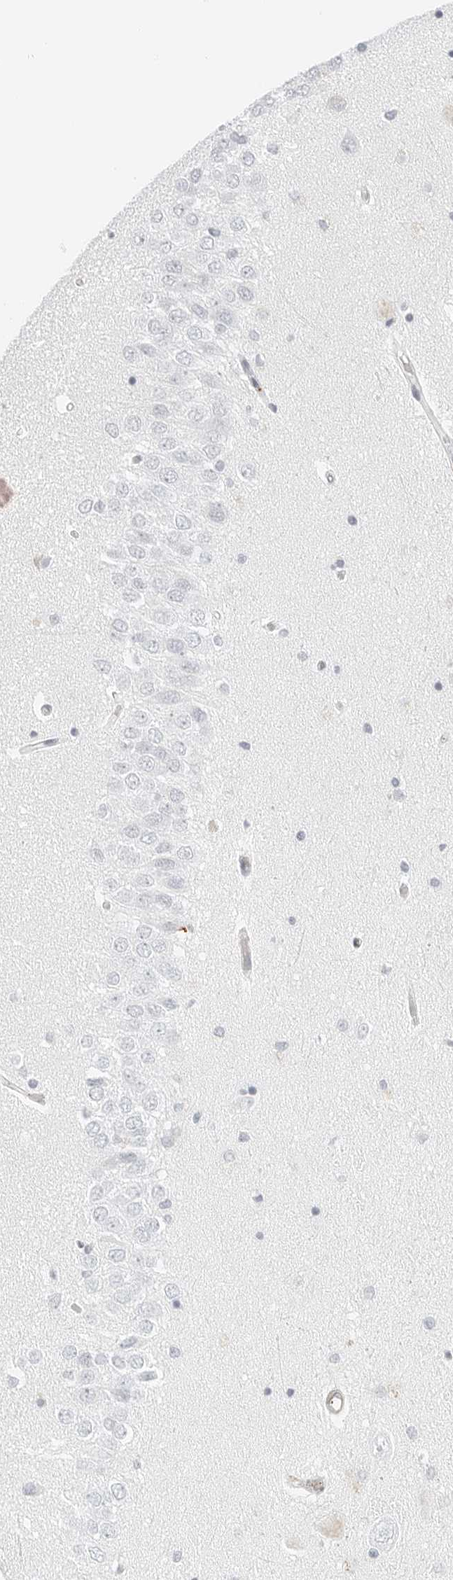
{"staining": {"intensity": "negative", "quantity": "none", "location": "none"}, "tissue": "hippocampus", "cell_type": "Glial cells", "image_type": "normal", "snomed": [{"axis": "morphology", "description": "Normal tissue, NOS"}, {"axis": "topography", "description": "Hippocampus"}], "caption": "The immunohistochemistry histopathology image has no significant expression in glial cells of hippocampus. Nuclei are stained in blue.", "gene": "IQCC", "patient": {"sex": "male", "age": 45}}